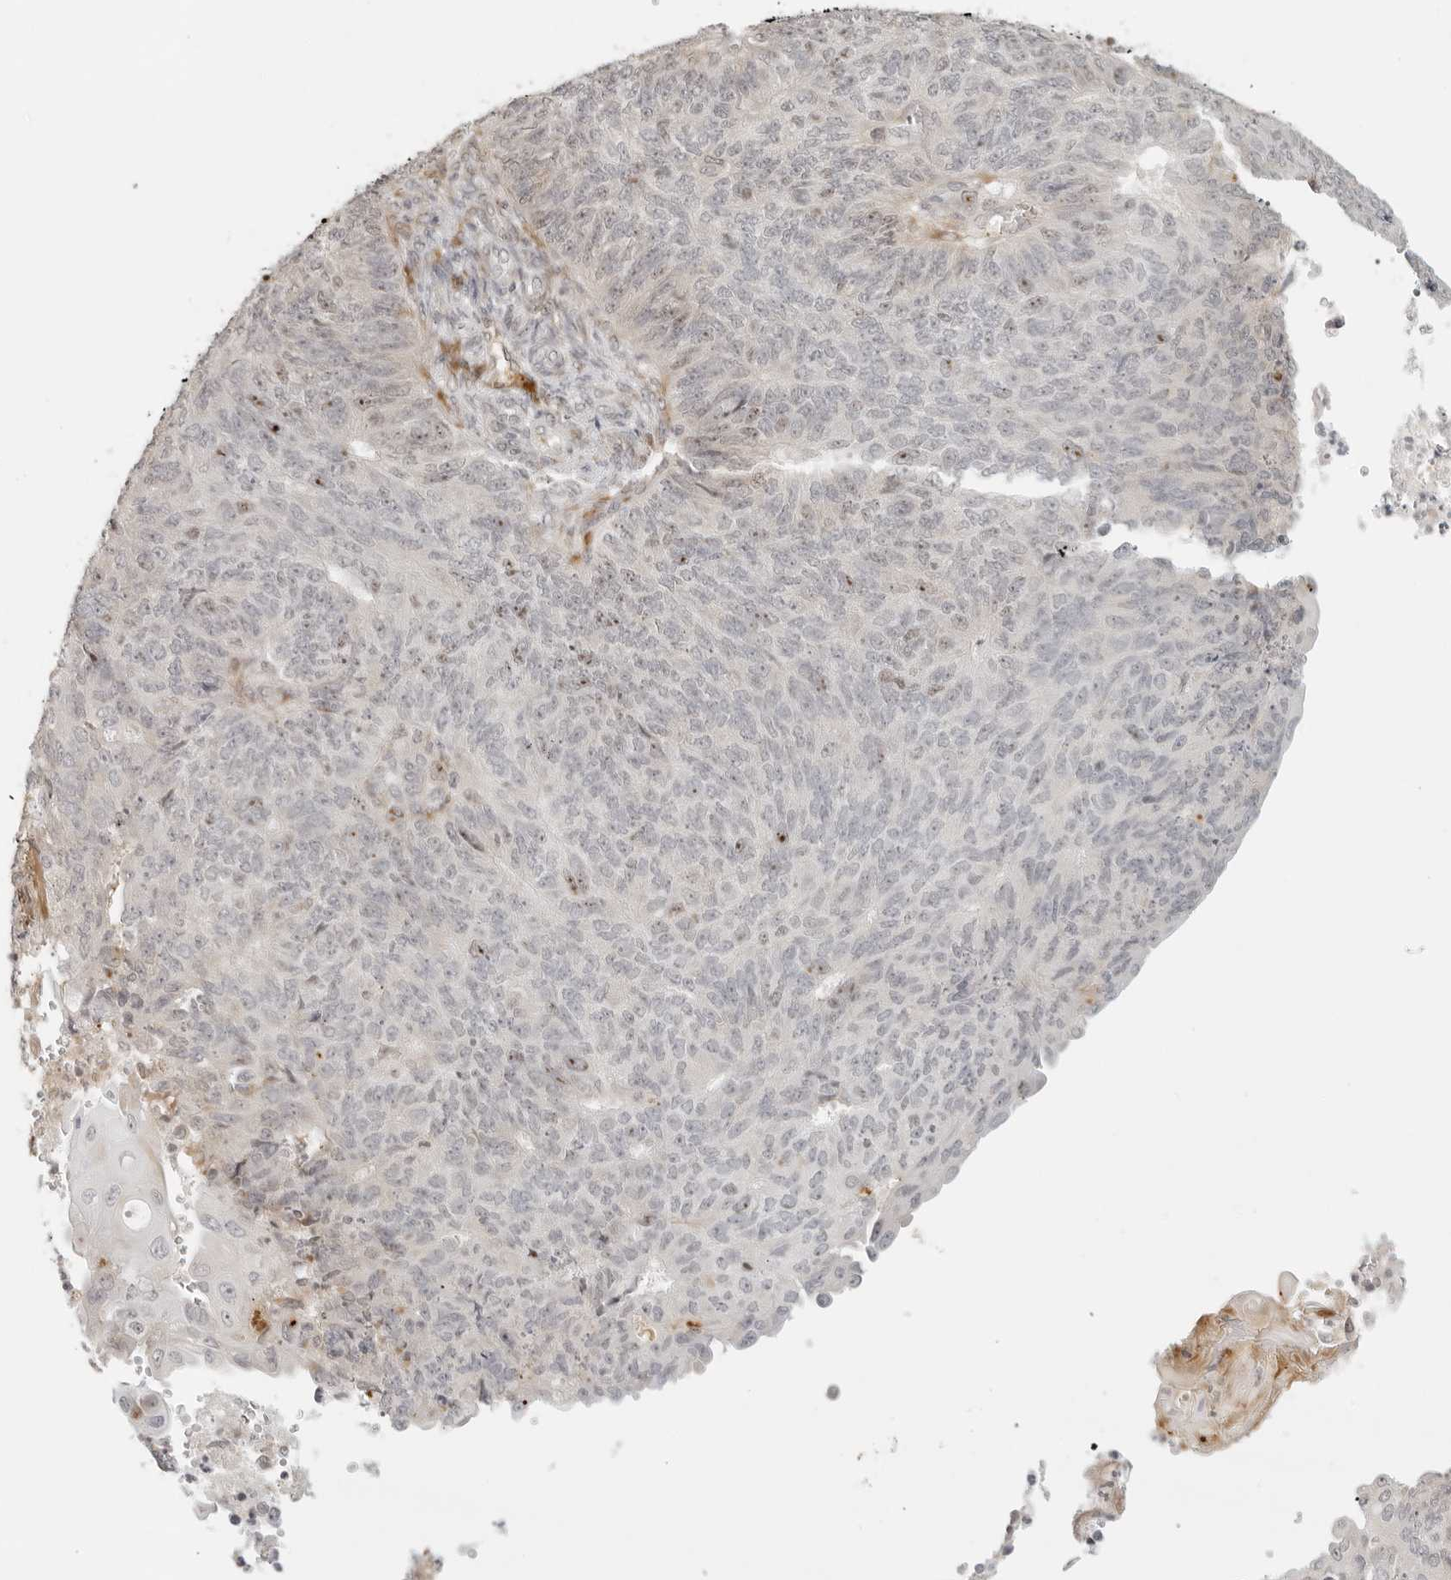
{"staining": {"intensity": "moderate", "quantity": "<25%", "location": "nuclear"}, "tissue": "endometrial cancer", "cell_type": "Tumor cells", "image_type": "cancer", "snomed": [{"axis": "morphology", "description": "Adenocarcinoma, NOS"}, {"axis": "topography", "description": "Endometrium"}], "caption": "Endometrial adenocarcinoma tissue displays moderate nuclear positivity in approximately <25% of tumor cells, visualized by immunohistochemistry.", "gene": "ZNF678", "patient": {"sex": "female", "age": 32}}